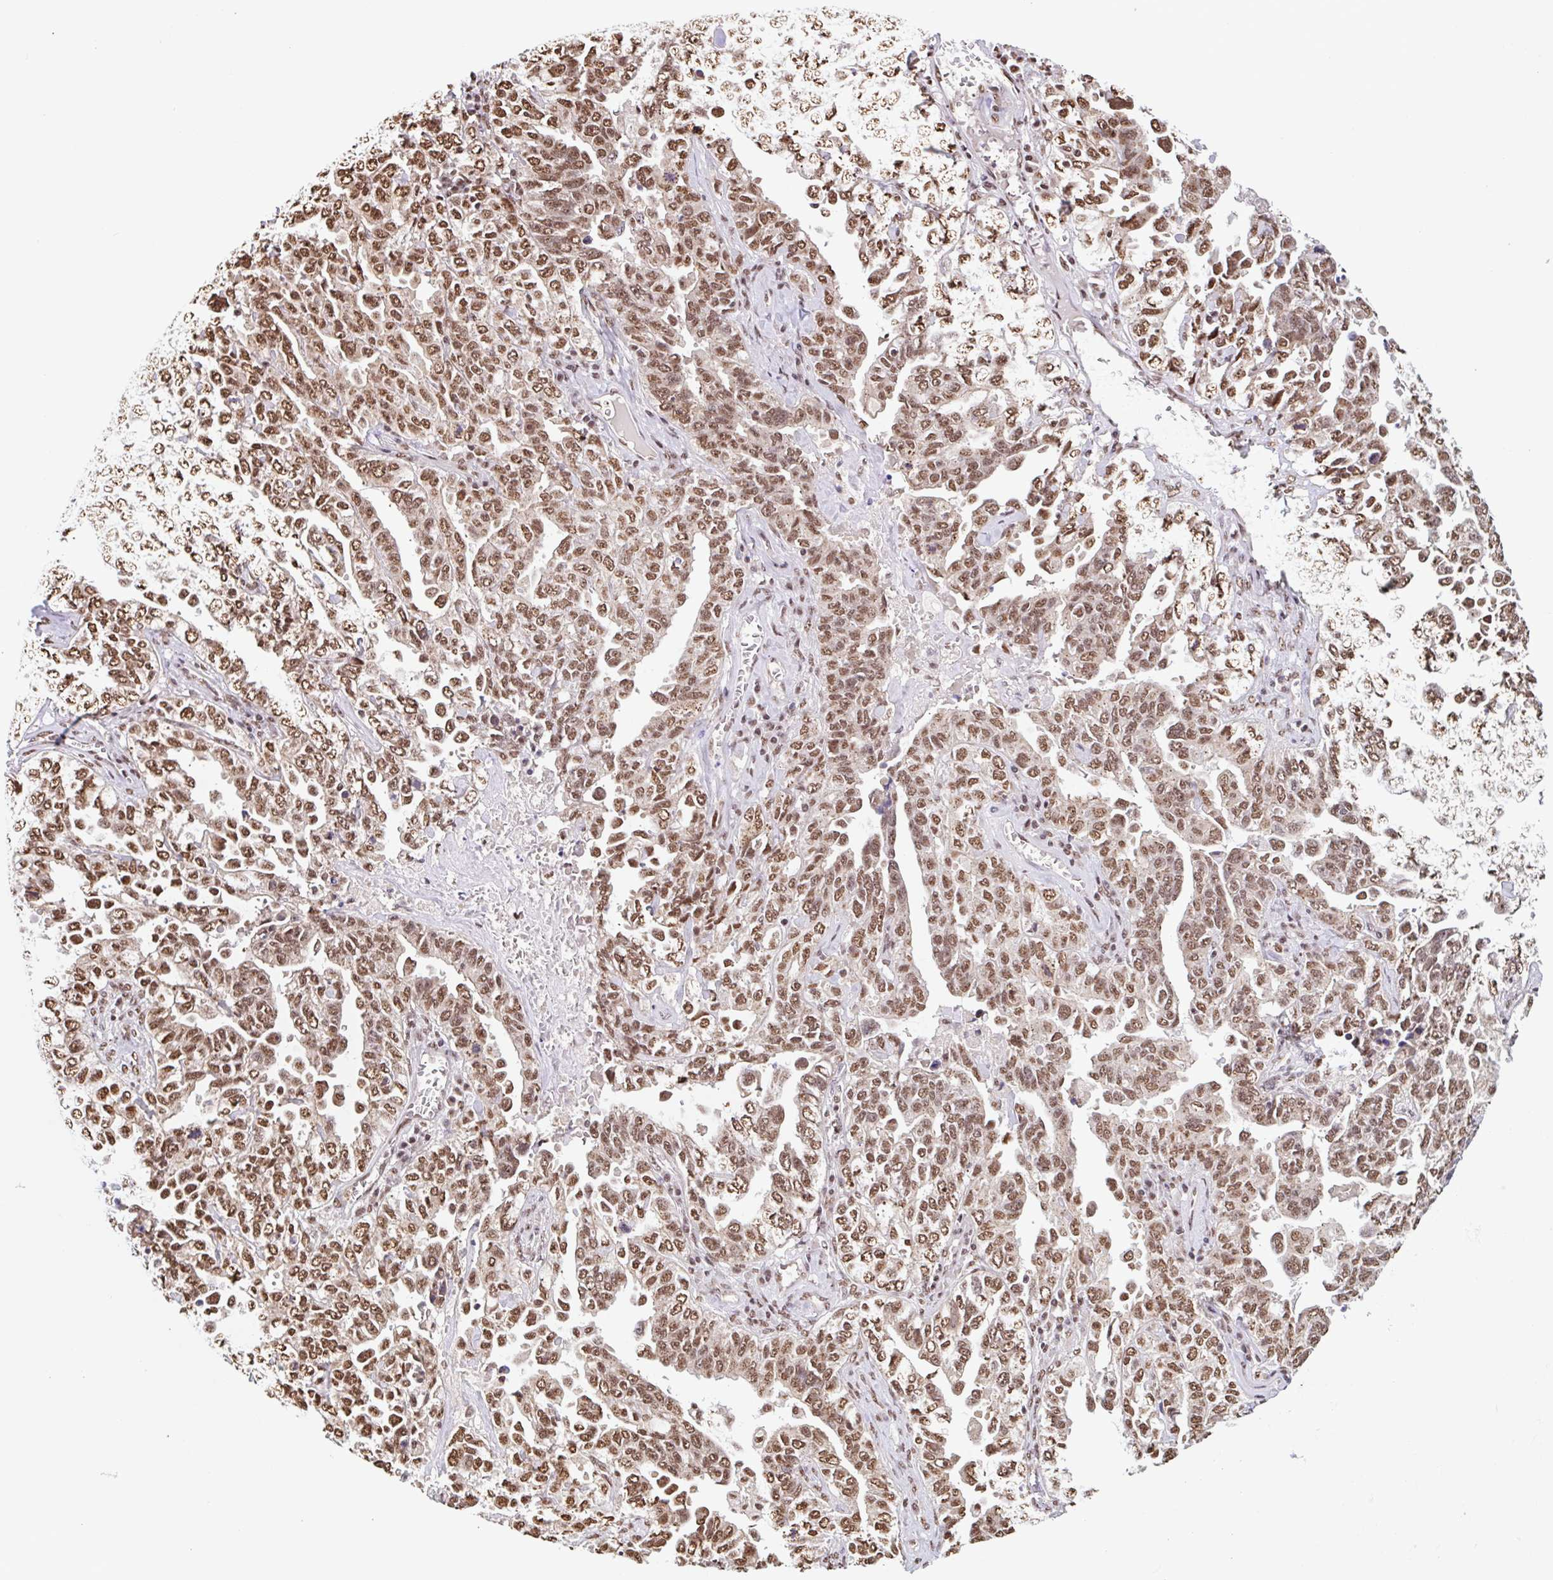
{"staining": {"intensity": "moderate", "quantity": ">75%", "location": "nuclear"}, "tissue": "ovarian cancer", "cell_type": "Tumor cells", "image_type": "cancer", "snomed": [{"axis": "morphology", "description": "Carcinoma, endometroid"}, {"axis": "topography", "description": "Ovary"}], "caption": "Tumor cells display medium levels of moderate nuclear positivity in about >75% of cells in ovarian cancer (endometroid carcinoma). Nuclei are stained in blue.", "gene": "BICRA", "patient": {"sex": "female", "age": 62}}